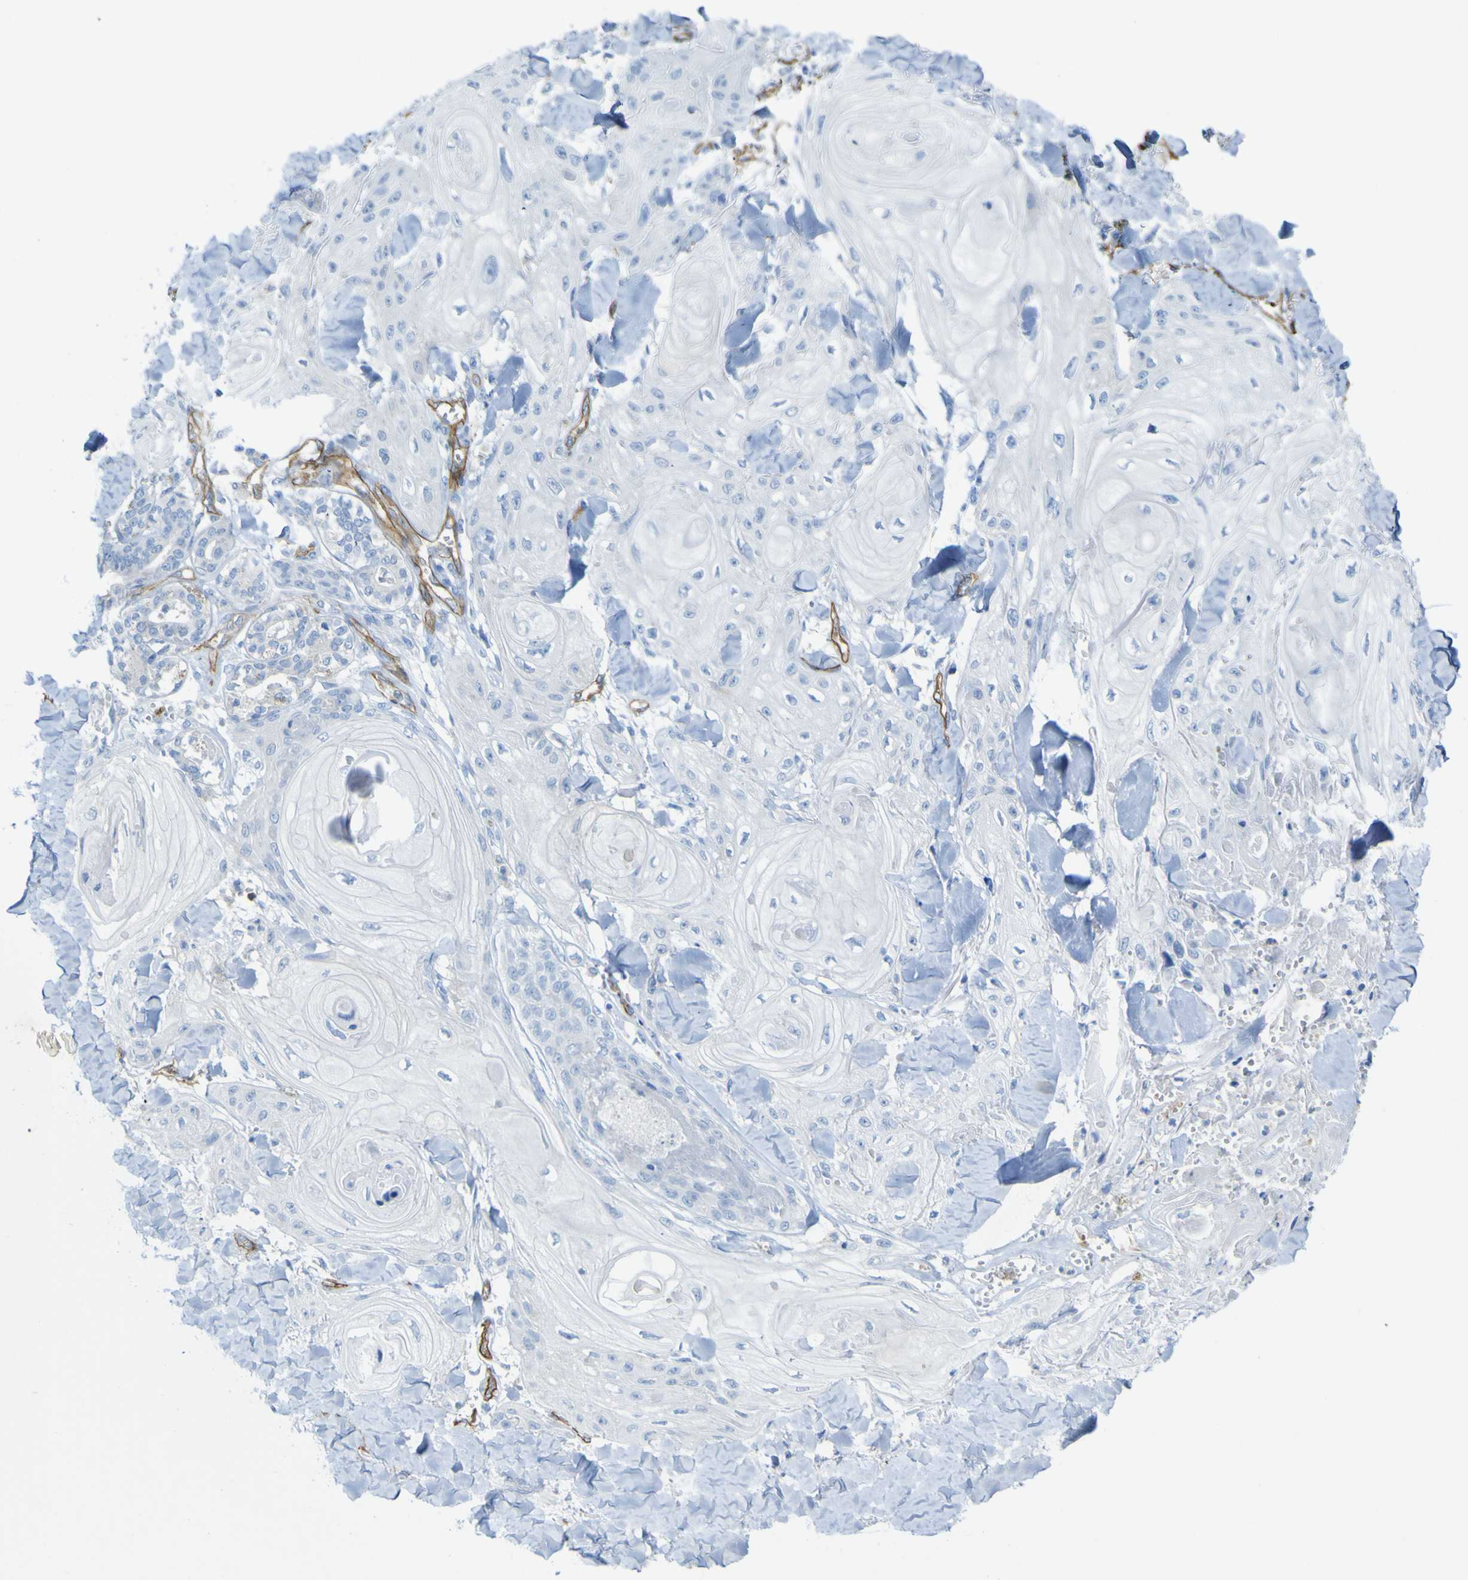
{"staining": {"intensity": "negative", "quantity": "none", "location": "none"}, "tissue": "skin cancer", "cell_type": "Tumor cells", "image_type": "cancer", "snomed": [{"axis": "morphology", "description": "Squamous cell carcinoma, NOS"}, {"axis": "topography", "description": "Skin"}], "caption": "Tumor cells show no significant expression in skin squamous cell carcinoma.", "gene": "CD93", "patient": {"sex": "male", "age": 74}}